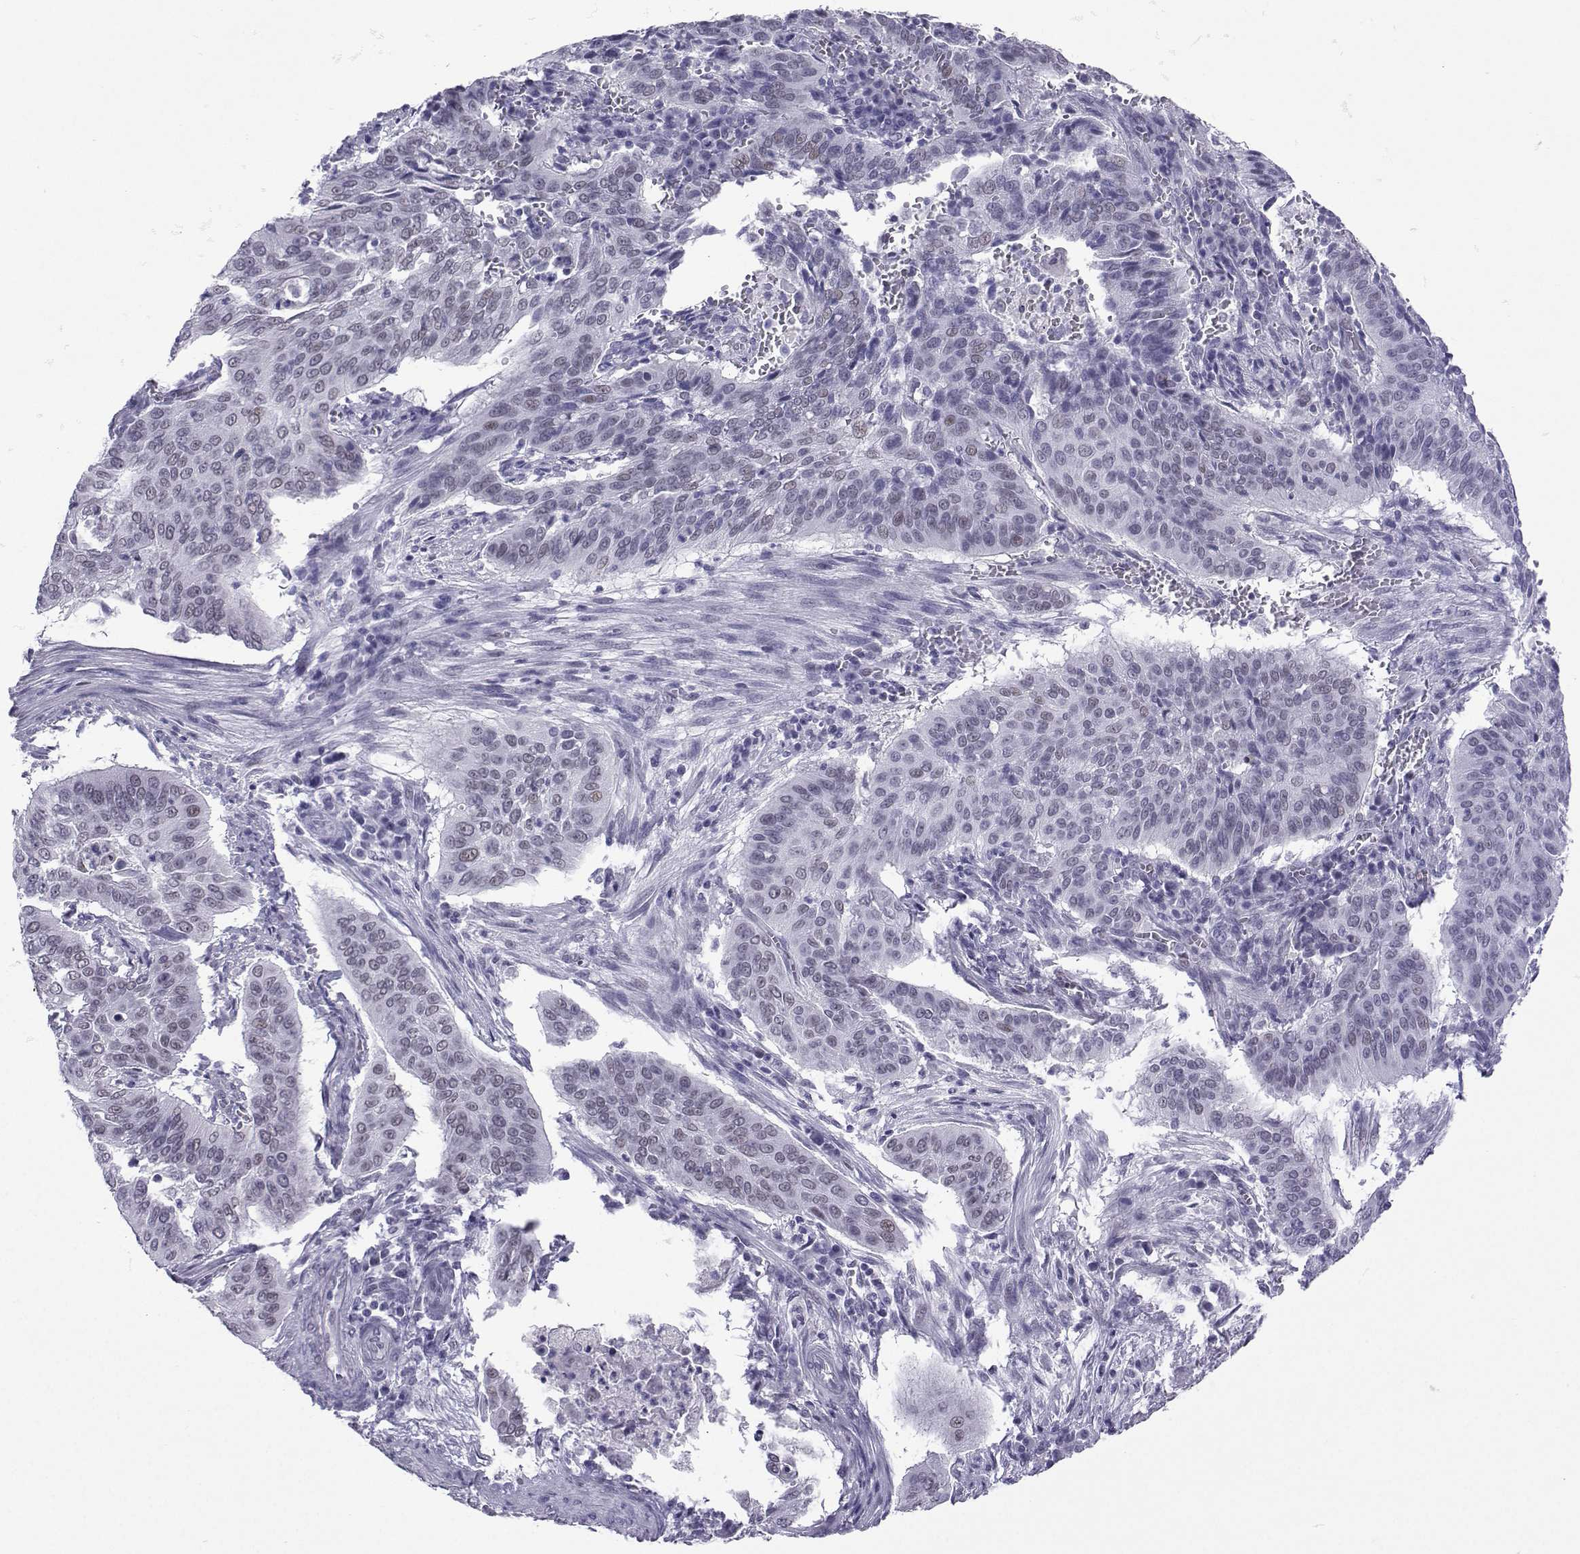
{"staining": {"intensity": "negative", "quantity": "none", "location": "none"}, "tissue": "cervical cancer", "cell_type": "Tumor cells", "image_type": "cancer", "snomed": [{"axis": "morphology", "description": "Squamous cell carcinoma, NOS"}, {"axis": "topography", "description": "Cervix"}], "caption": "Tumor cells are negative for brown protein staining in squamous cell carcinoma (cervical). (DAB immunohistochemistry (IHC) with hematoxylin counter stain).", "gene": "LORICRIN", "patient": {"sex": "female", "age": 39}}